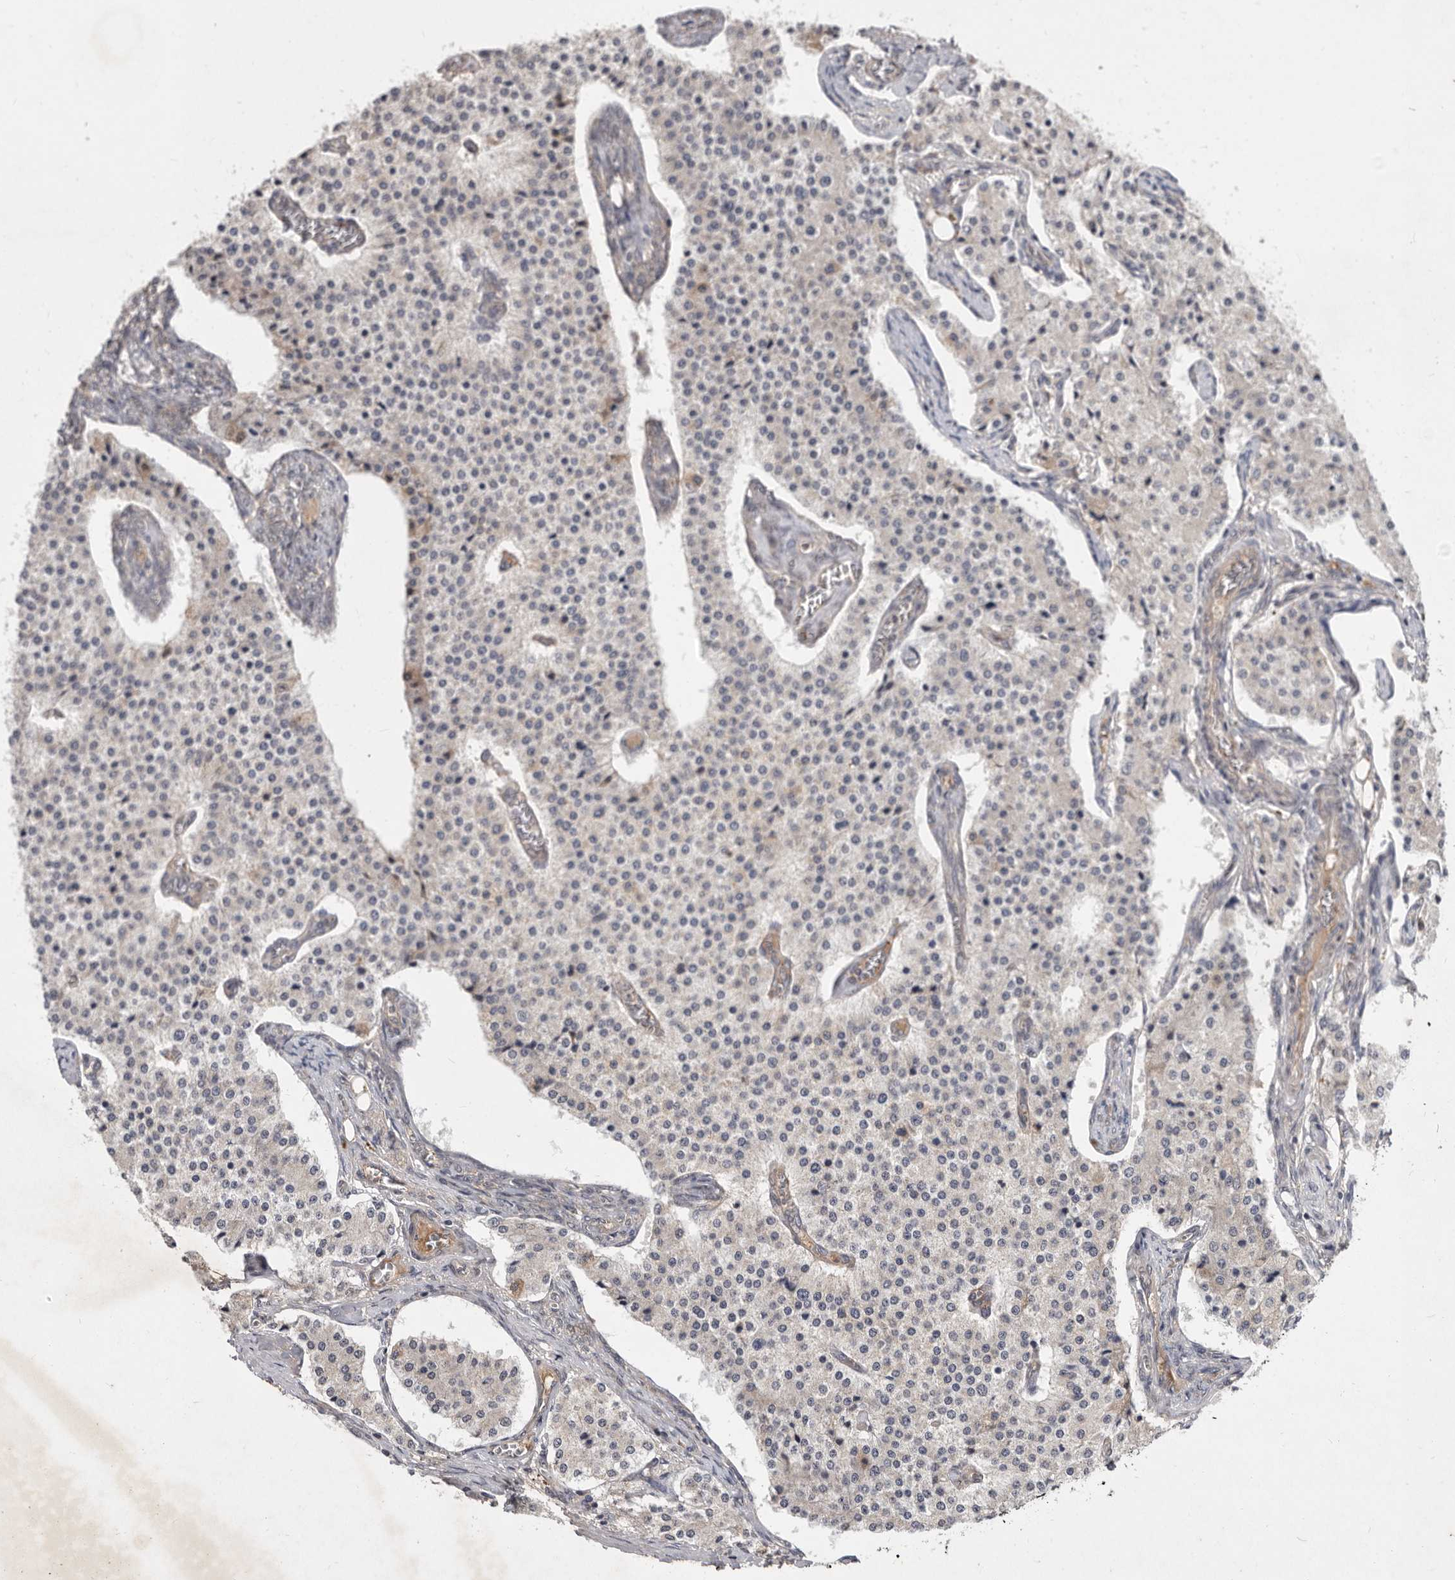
{"staining": {"intensity": "negative", "quantity": "none", "location": "none"}, "tissue": "carcinoid", "cell_type": "Tumor cells", "image_type": "cancer", "snomed": [{"axis": "morphology", "description": "Carcinoid, malignant, NOS"}, {"axis": "topography", "description": "Colon"}], "caption": "Protein analysis of carcinoid (malignant) displays no significant staining in tumor cells. The staining was performed using DAB (3,3'-diaminobenzidine) to visualize the protein expression in brown, while the nuclei were stained in blue with hematoxylin (Magnification: 20x).", "gene": "DNAJC28", "patient": {"sex": "female", "age": 52}}